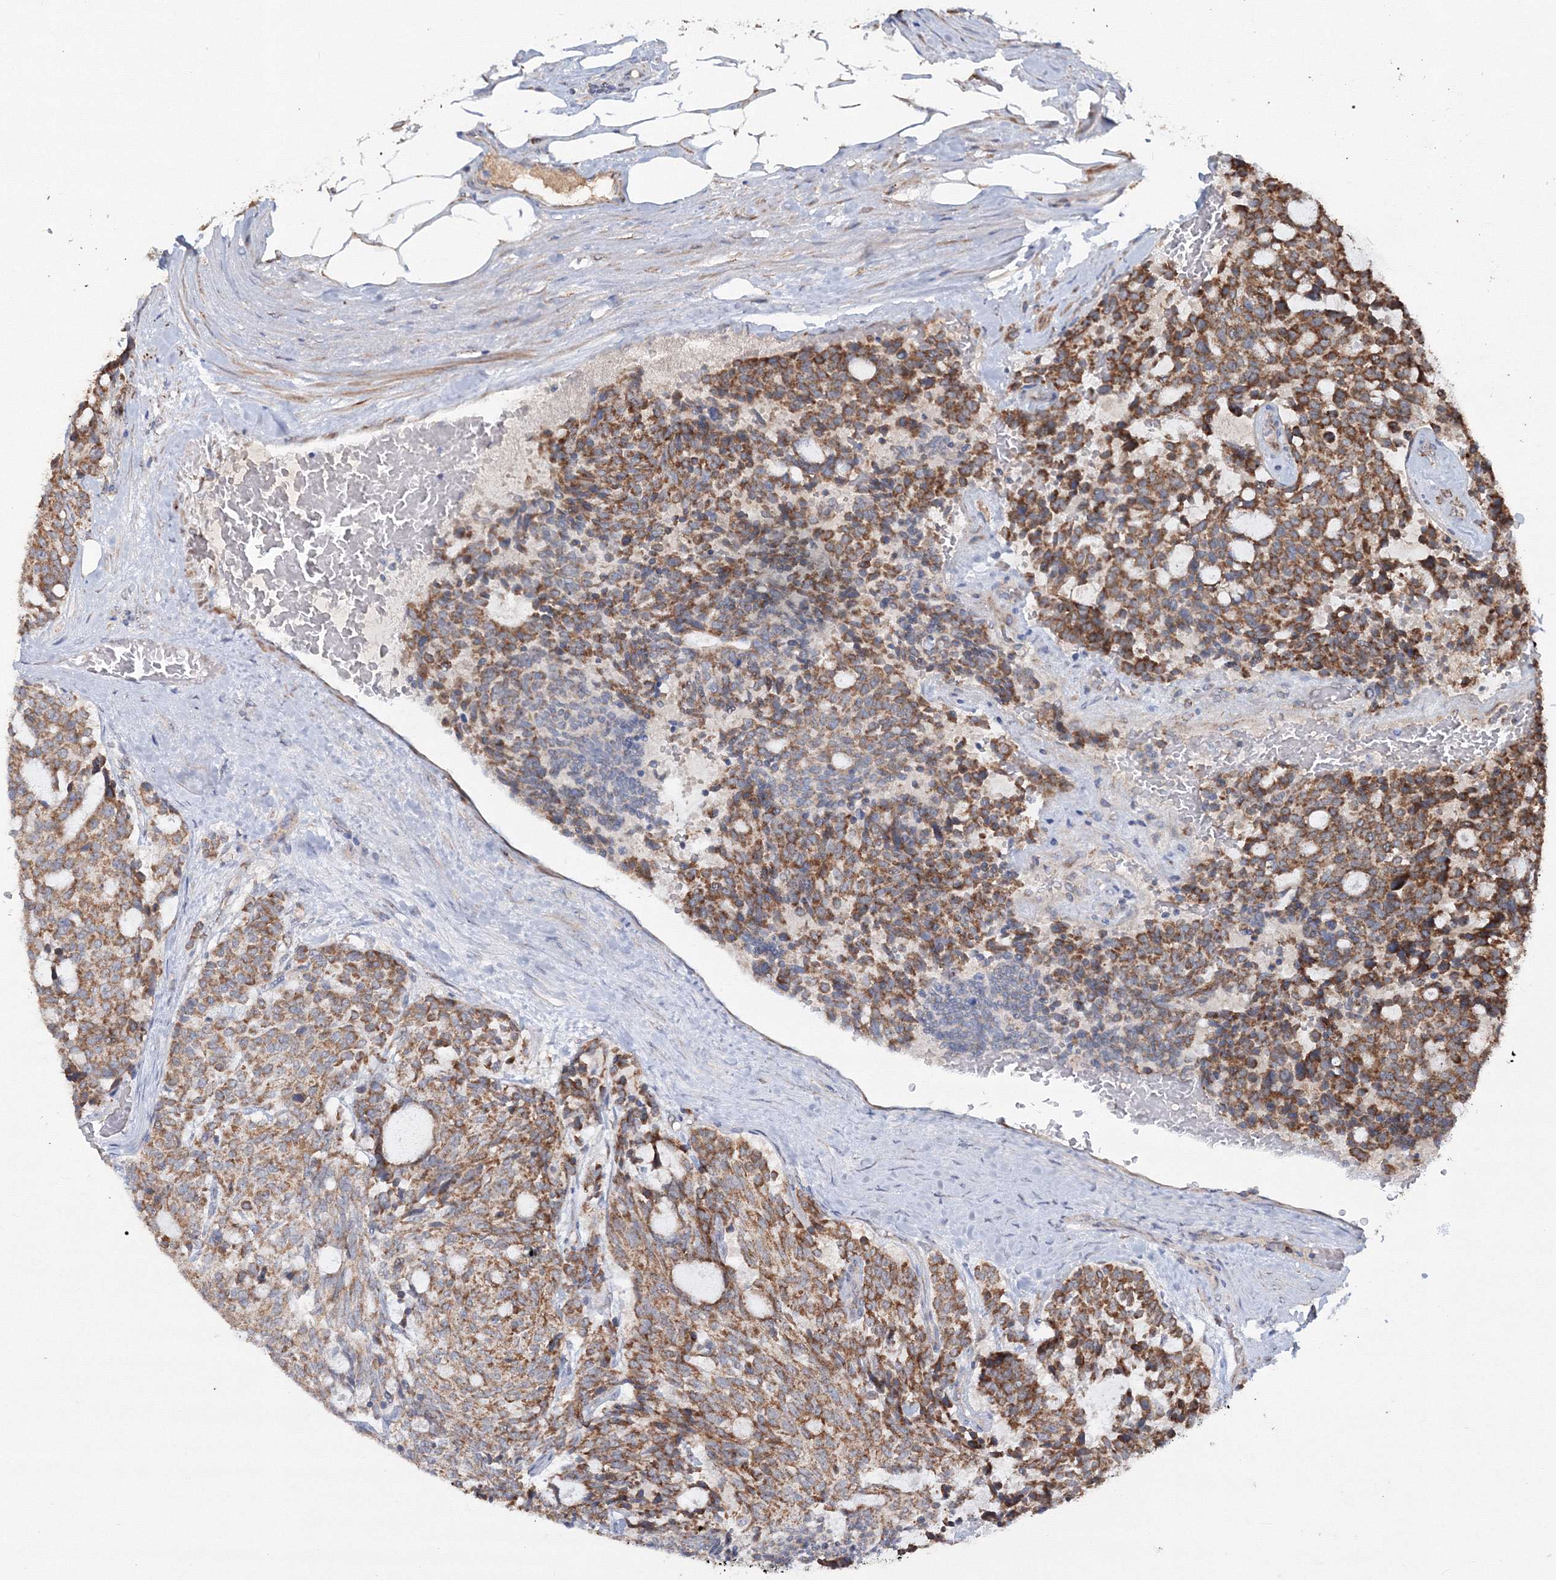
{"staining": {"intensity": "moderate", "quantity": ">75%", "location": "cytoplasmic/membranous"}, "tissue": "carcinoid", "cell_type": "Tumor cells", "image_type": "cancer", "snomed": [{"axis": "morphology", "description": "Carcinoid, malignant, NOS"}, {"axis": "topography", "description": "Pancreas"}], "caption": "An immunohistochemistry histopathology image of neoplastic tissue is shown. Protein staining in brown labels moderate cytoplasmic/membranous positivity in carcinoid within tumor cells. Immunohistochemistry (ihc) stains the protein of interest in brown and the nuclei are stained blue.", "gene": "PEX13", "patient": {"sex": "female", "age": 54}}